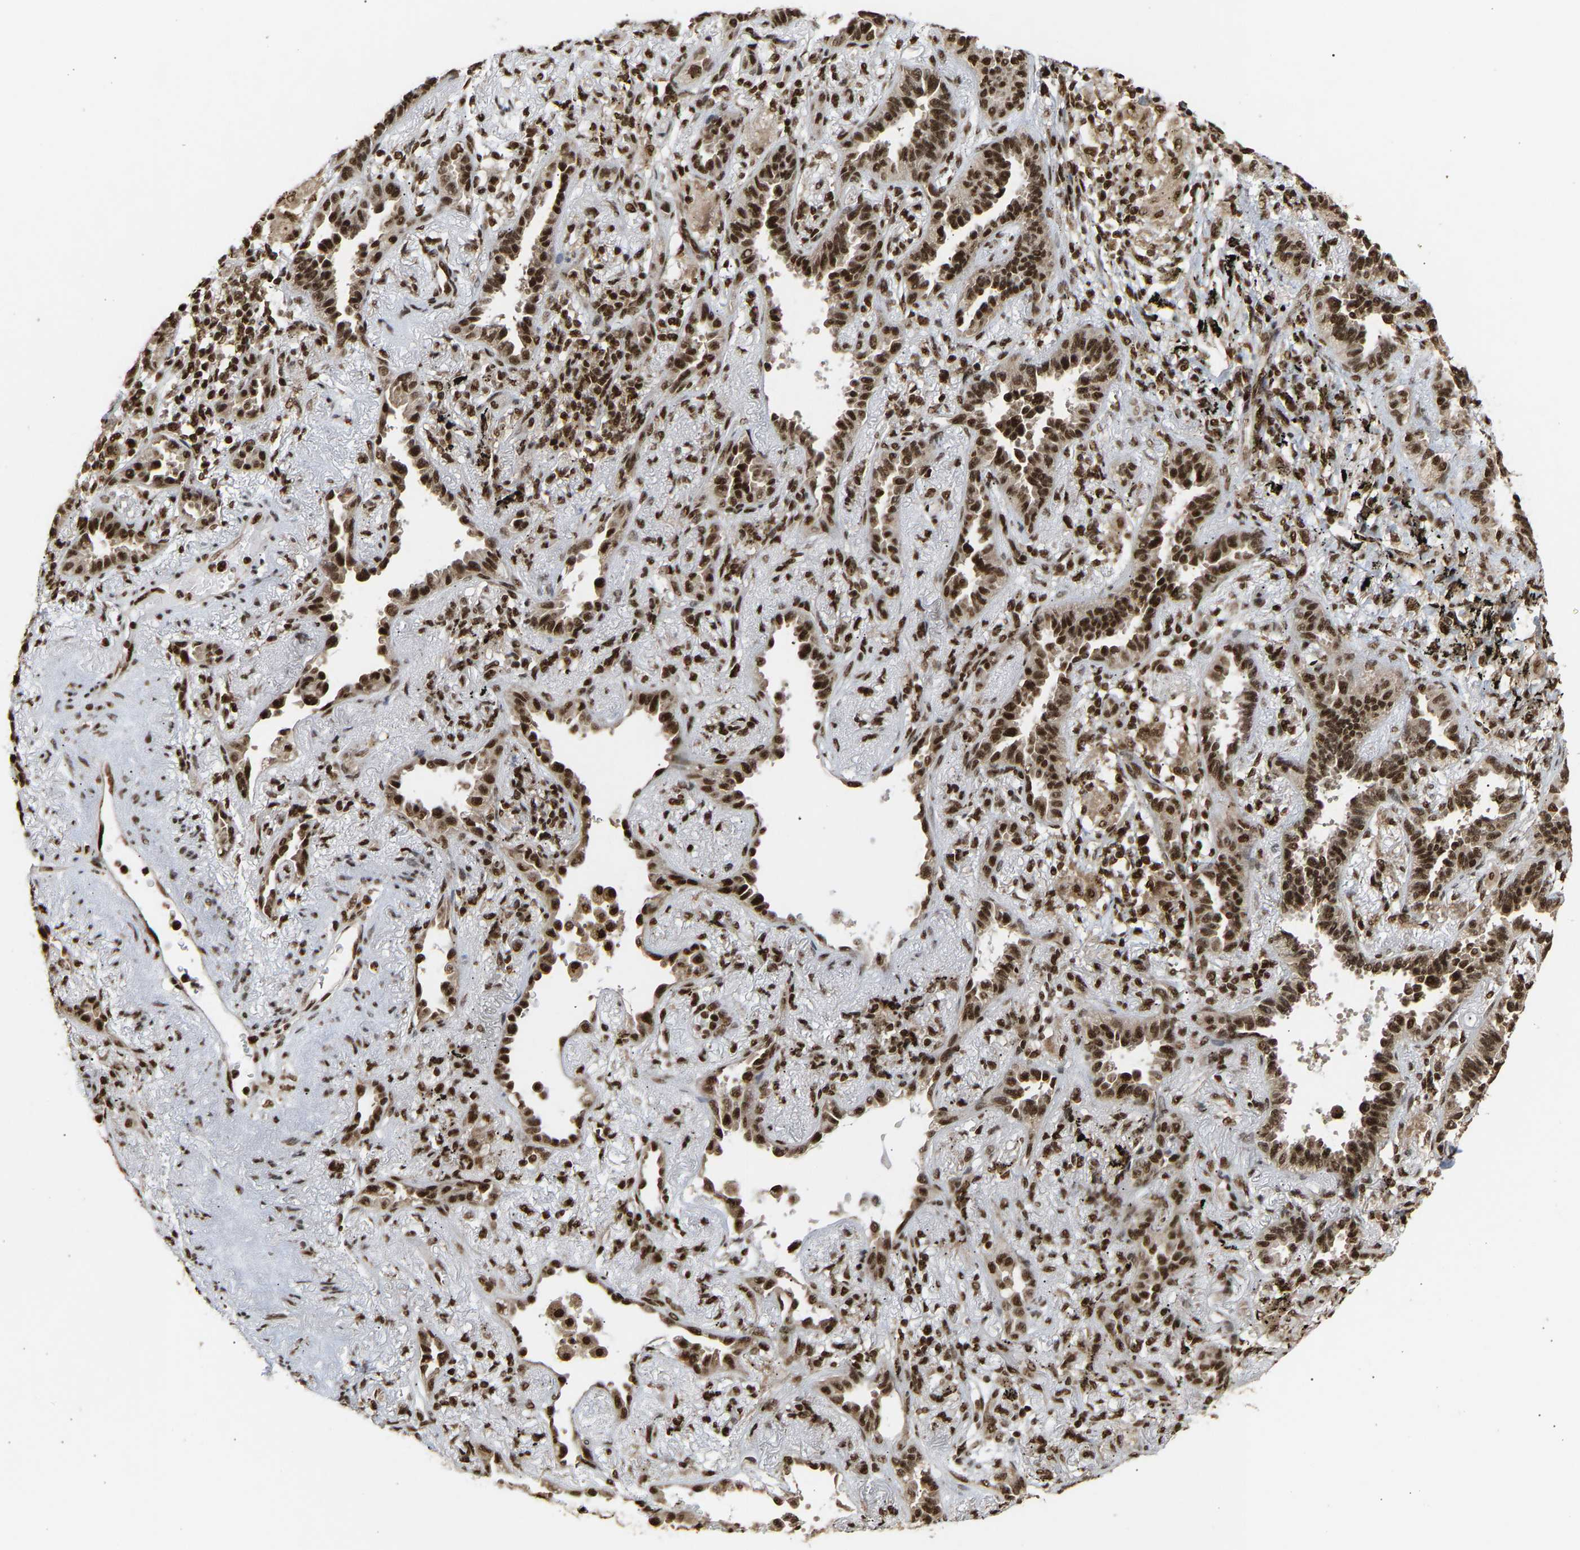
{"staining": {"intensity": "strong", "quantity": ">75%", "location": "cytoplasmic/membranous,nuclear"}, "tissue": "lung cancer", "cell_type": "Tumor cells", "image_type": "cancer", "snomed": [{"axis": "morphology", "description": "Adenocarcinoma, NOS"}, {"axis": "topography", "description": "Lung"}], "caption": "Immunohistochemical staining of human lung cancer (adenocarcinoma) displays high levels of strong cytoplasmic/membranous and nuclear protein expression in about >75% of tumor cells. Nuclei are stained in blue.", "gene": "ALYREF", "patient": {"sex": "male", "age": 59}}